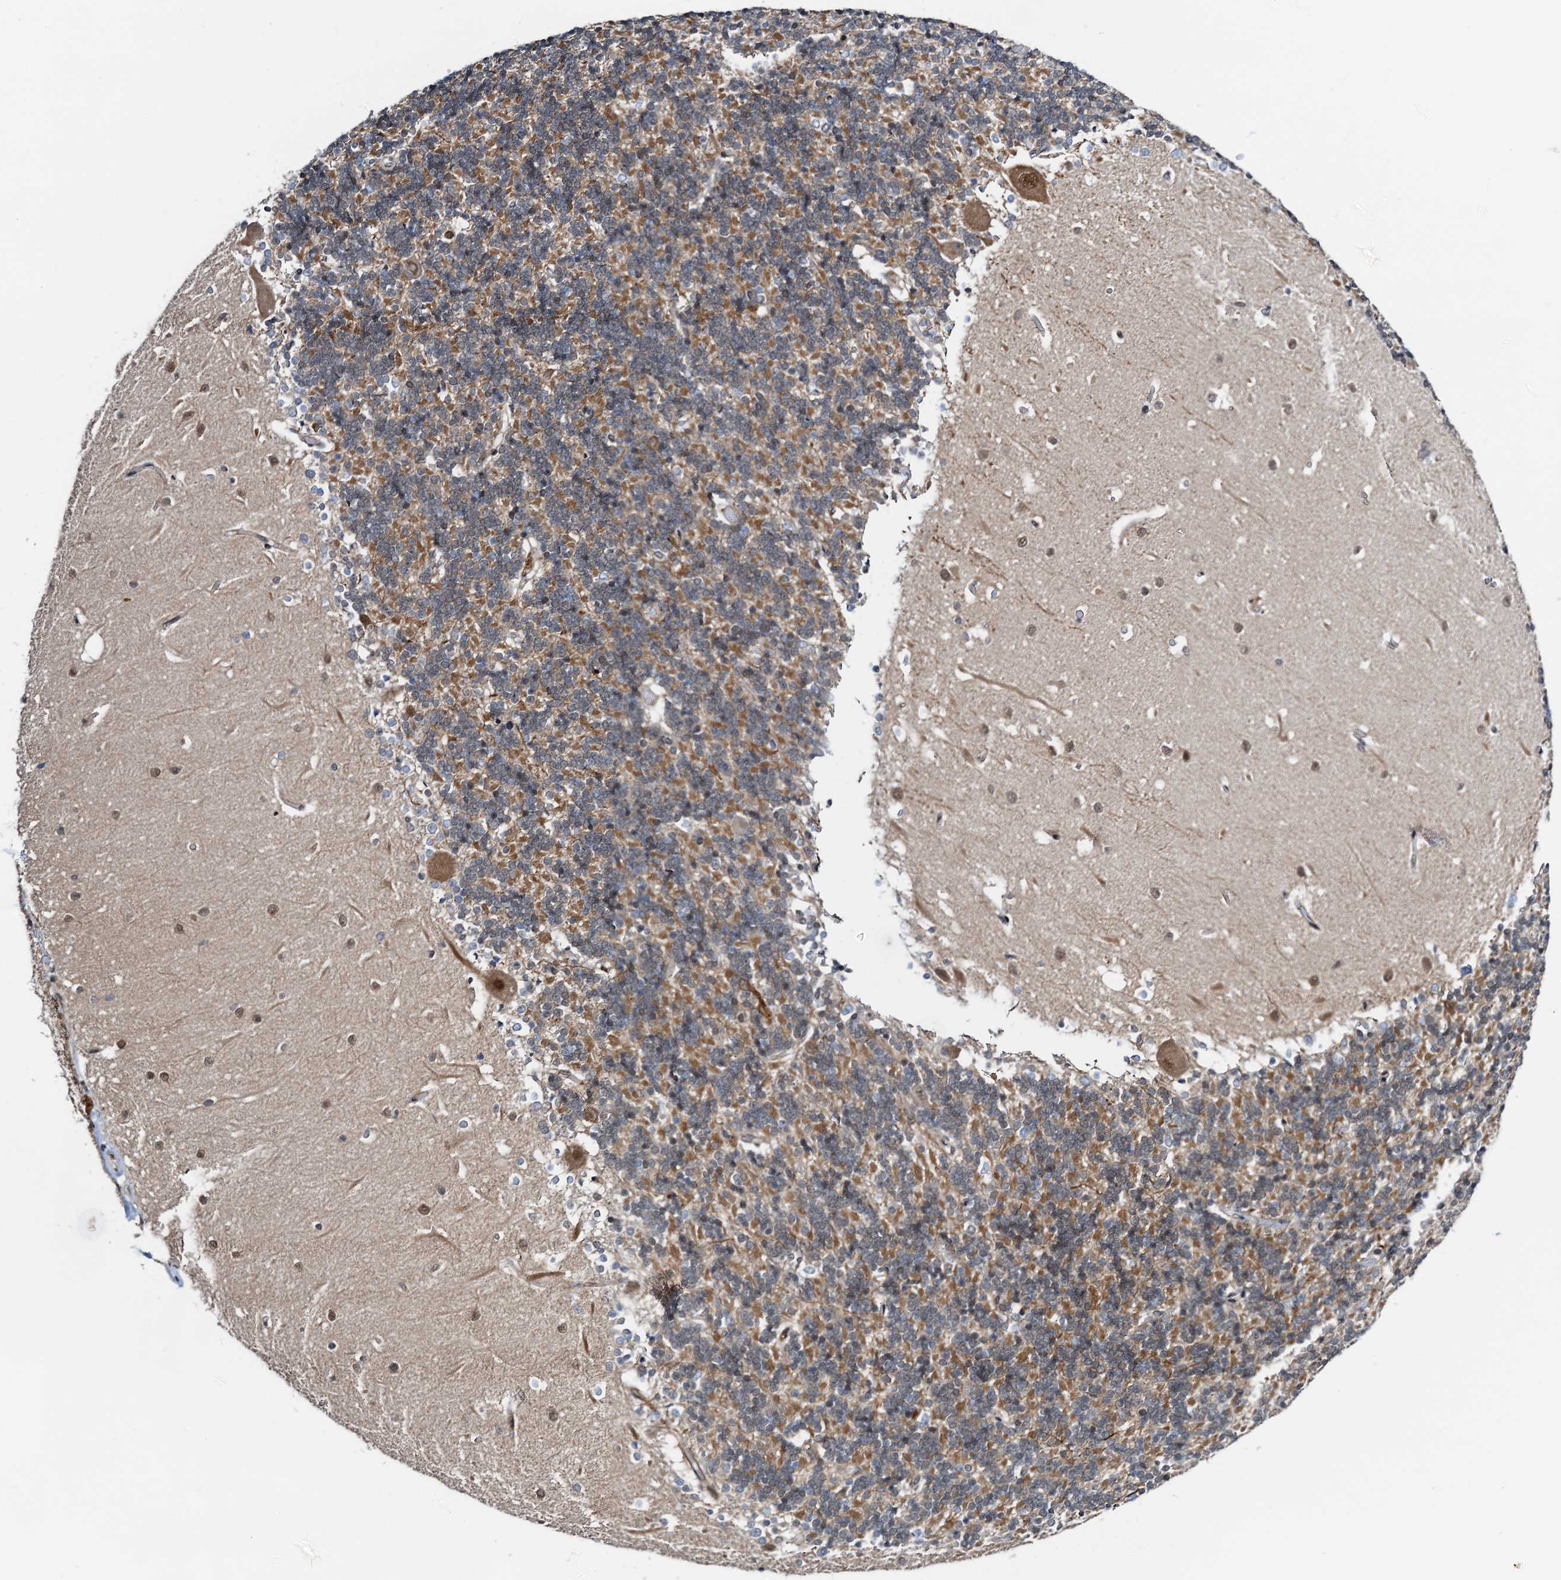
{"staining": {"intensity": "moderate", "quantity": ">75%", "location": "cytoplasmic/membranous"}, "tissue": "cerebellum", "cell_type": "Cells in granular layer", "image_type": "normal", "snomed": [{"axis": "morphology", "description": "Normal tissue, NOS"}, {"axis": "topography", "description": "Cerebellum"}], "caption": "An immunohistochemistry (IHC) photomicrograph of unremarkable tissue is shown. Protein staining in brown highlights moderate cytoplasmic/membranous positivity in cerebellum within cells in granular layer. Using DAB (3,3'-diaminobenzidine) (brown) and hematoxylin (blue) stains, captured at high magnification using brightfield microscopy.", "gene": "ZNF609", "patient": {"sex": "male", "age": 37}}